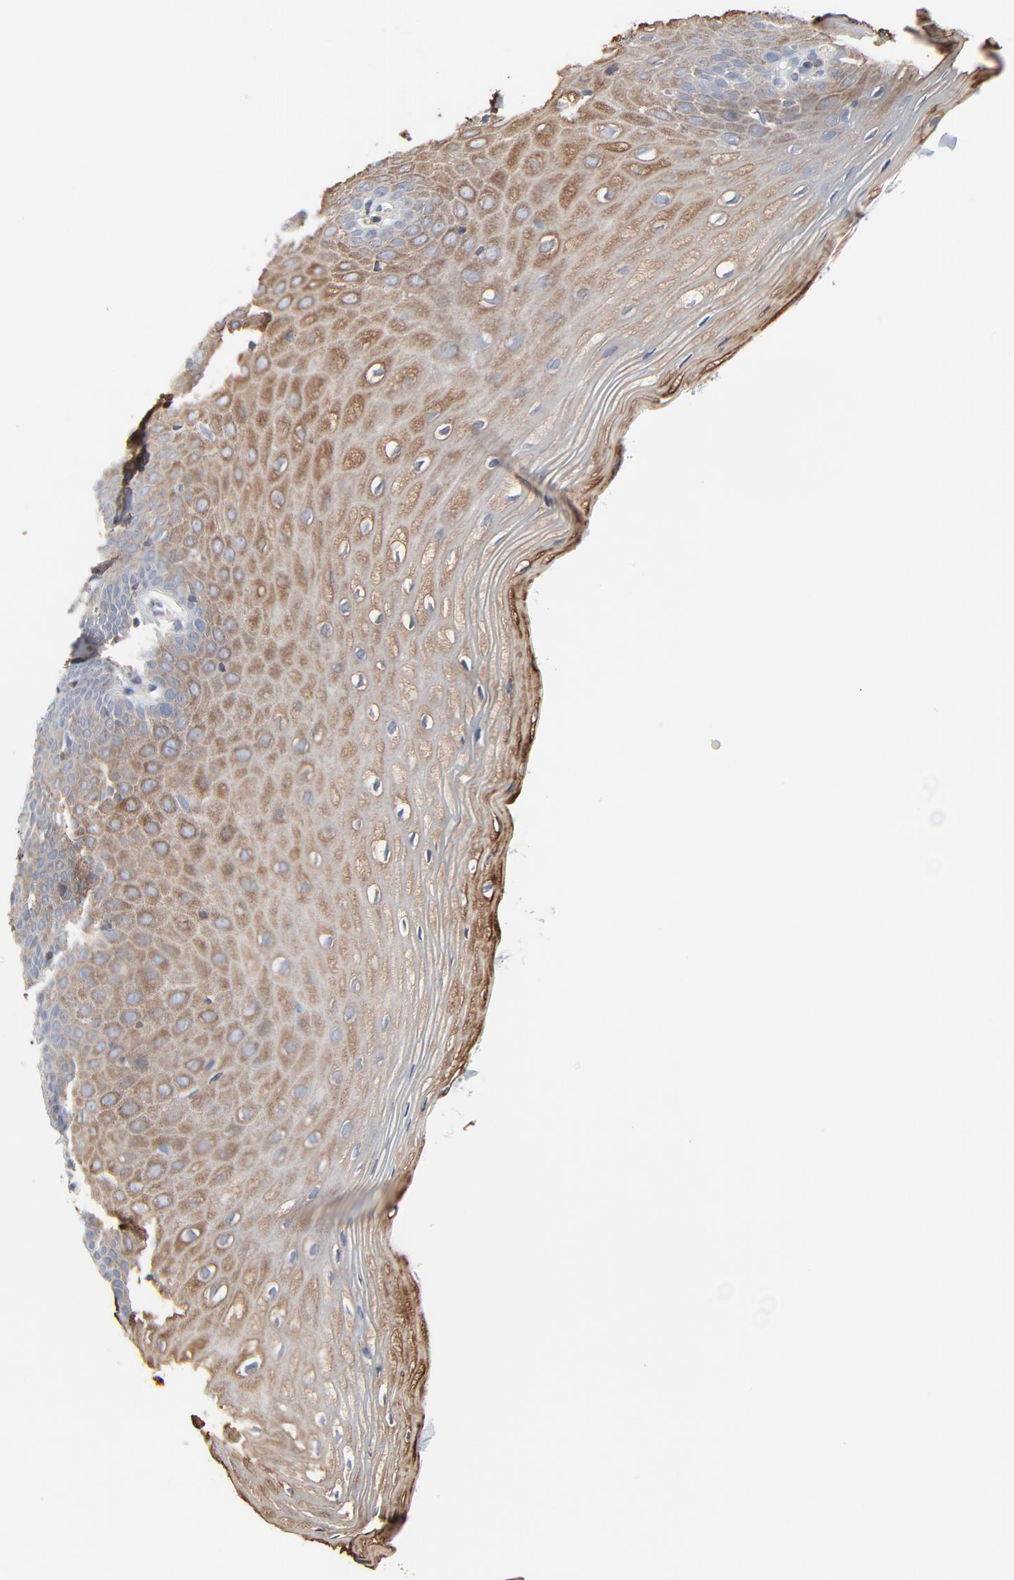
{"staining": {"intensity": "moderate", "quantity": ">75%", "location": "cytoplasmic/membranous"}, "tissue": "vagina", "cell_type": "Squamous epithelial cells", "image_type": "normal", "snomed": [{"axis": "morphology", "description": "Normal tissue, NOS"}, {"axis": "topography", "description": "Vagina"}], "caption": "Protein staining by IHC shows moderate cytoplasmic/membranous expression in approximately >75% of squamous epithelial cells in normal vagina. (DAB (3,3'-diaminobenzidine) IHC, brown staining for protein, blue staining for nuclei).", "gene": "OPTN", "patient": {"sex": "female", "age": 55}}